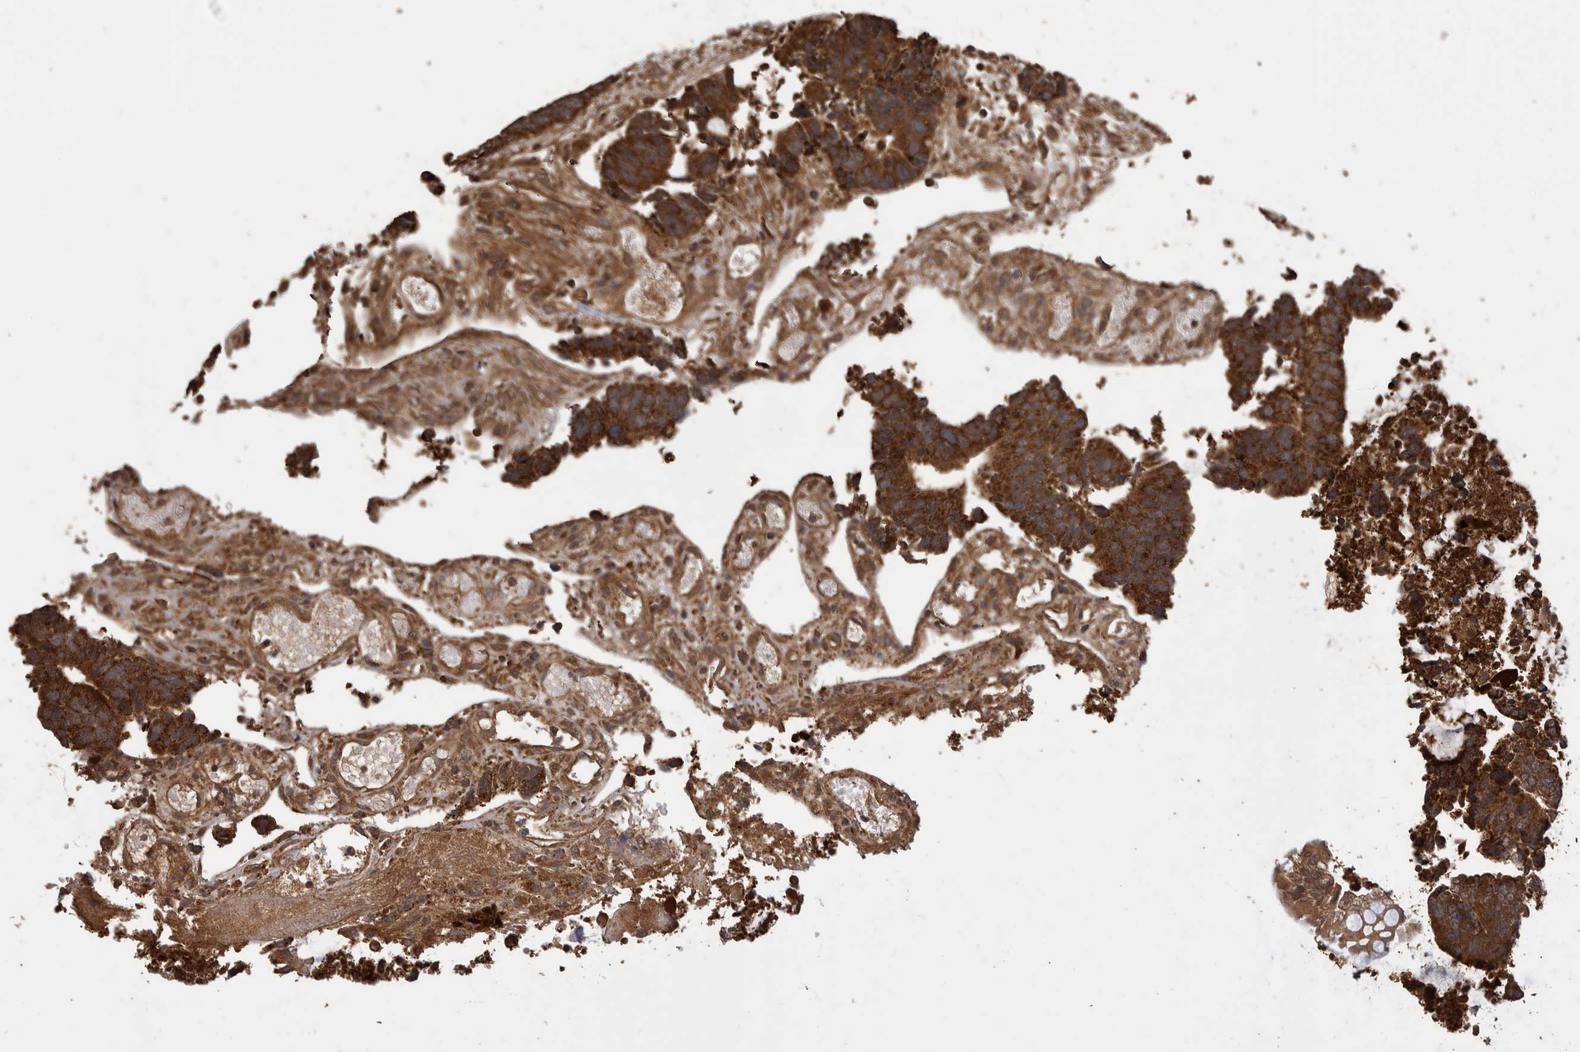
{"staining": {"intensity": "strong", "quantity": ">75%", "location": "cytoplasmic/membranous"}, "tissue": "colorectal cancer", "cell_type": "Tumor cells", "image_type": "cancer", "snomed": [{"axis": "morphology", "description": "Adenocarcinoma, NOS"}, {"axis": "topography", "description": "Rectum"}], "caption": "A brown stain shows strong cytoplasmic/membranous positivity of a protein in human colorectal cancer (adenocarcinoma) tumor cells.", "gene": "TRIM16", "patient": {"sex": "male", "age": 84}}